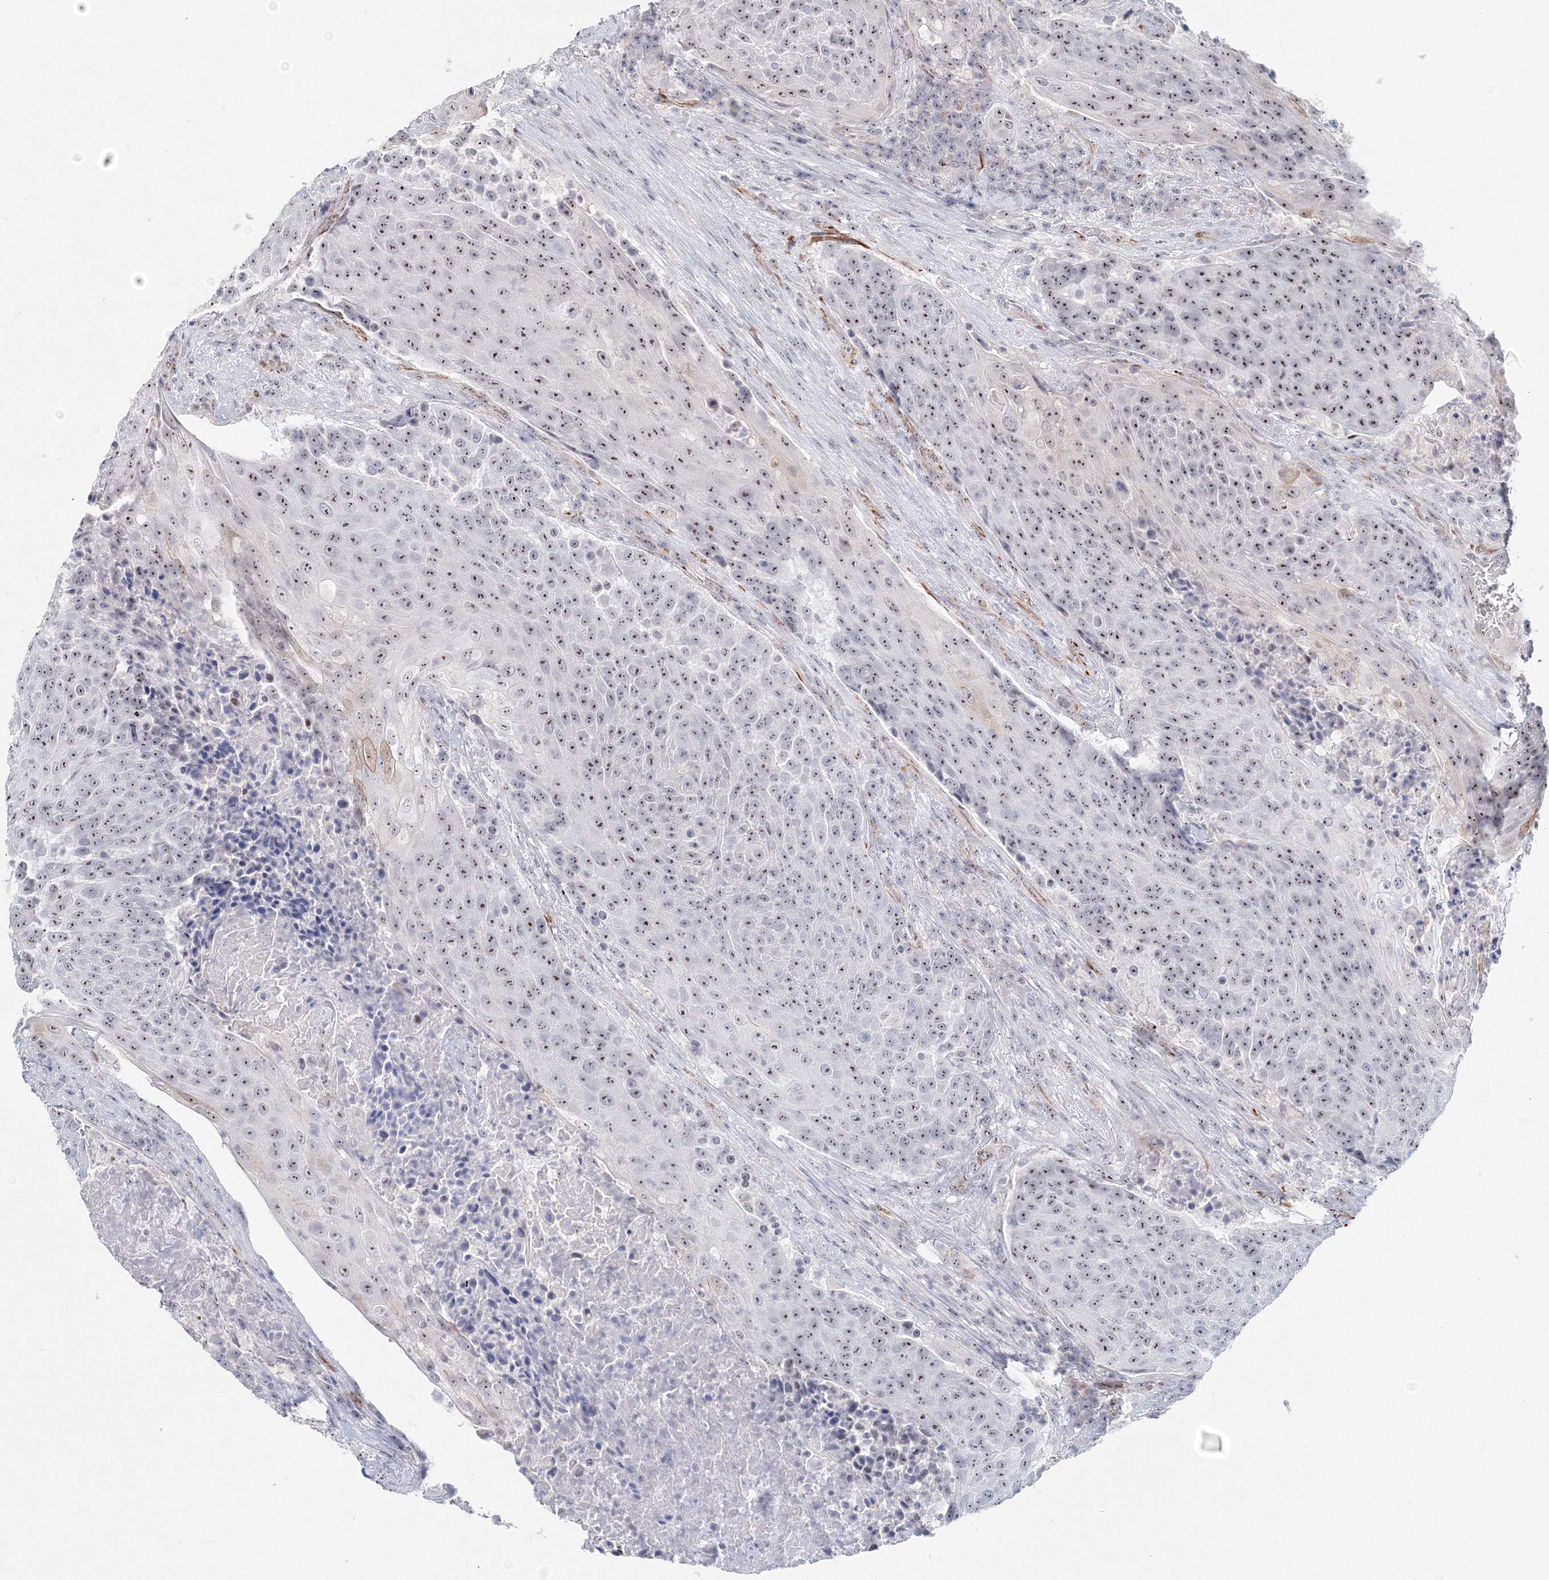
{"staining": {"intensity": "moderate", "quantity": ">75%", "location": "nuclear"}, "tissue": "urothelial cancer", "cell_type": "Tumor cells", "image_type": "cancer", "snomed": [{"axis": "morphology", "description": "Urothelial carcinoma, High grade"}, {"axis": "topography", "description": "Urinary bladder"}], "caption": "This photomicrograph demonstrates urothelial carcinoma (high-grade) stained with immunohistochemistry to label a protein in brown. The nuclear of tumor cells show moderate positivity for the protein. Nuclei are counter-stained blue.", "gene": "SIRT7", "patient": {"sex": "female", "age": 63}}